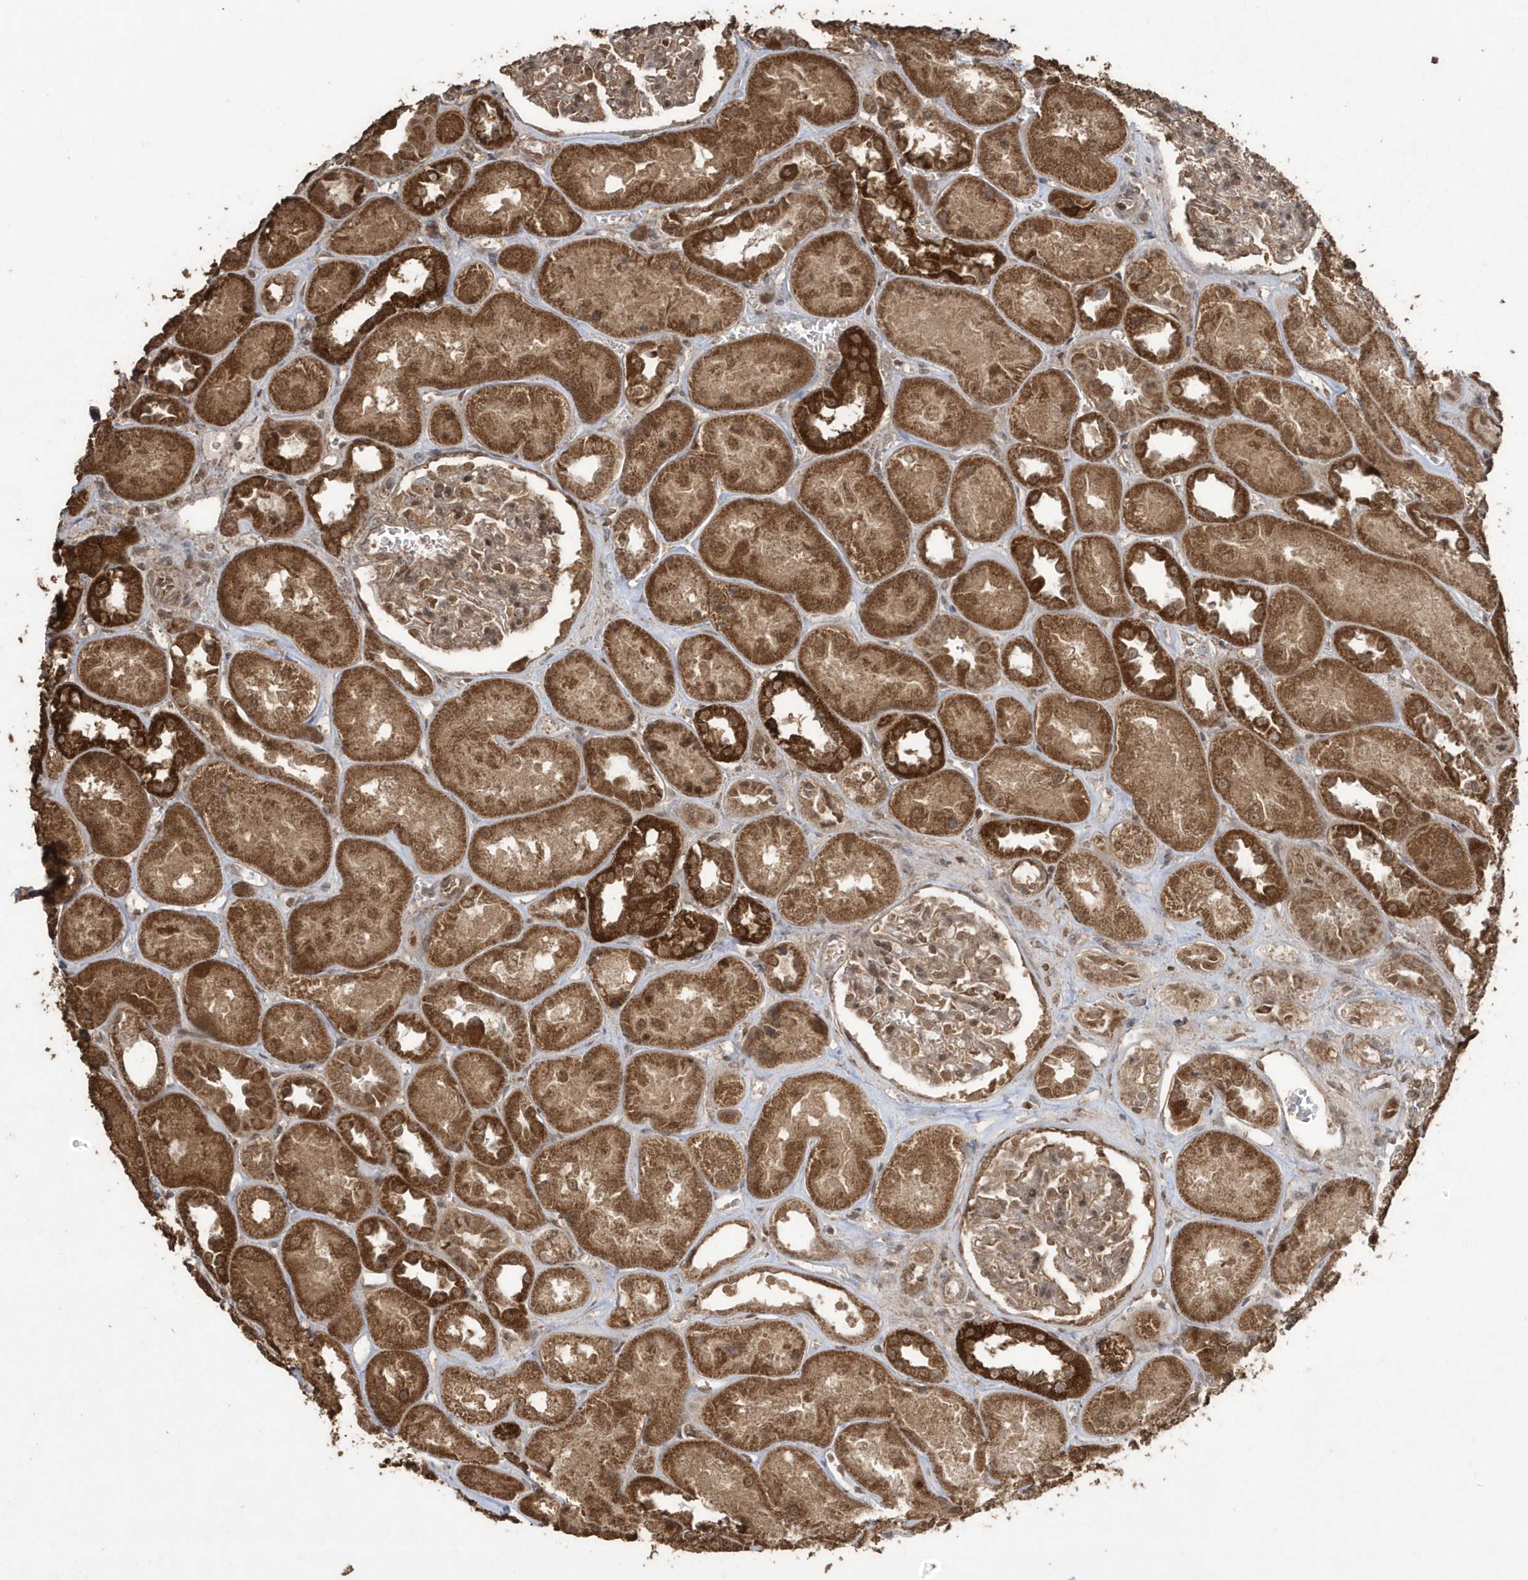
{"staining": {"intensity": "moderate", "quantity": ">75%", "location": "cytoplasmic/membranous"}, "tissue": "kidney", "cell_type": "Cells in glomeruli", "image_type": "normal", "snomed": [{"axis": "morphology", "description": "Normal tissue, NOS"}, {"axis": "topography", "description": "Kidney"}], "caption": "Immunohistochemical staining of unremarkable kidney displays >75% levels of moderate cytoplasmic/membranous protein positivity in approximately >75% of cells in glomeruli. Using DAB (3,3'-diaminobenzidine) (brown) and hematoxylin (blue) stains, captured at high magnification using brightfield microscopy.", "gene": "PAXBP1", "patient": {"sex": "male", "age": 70}}